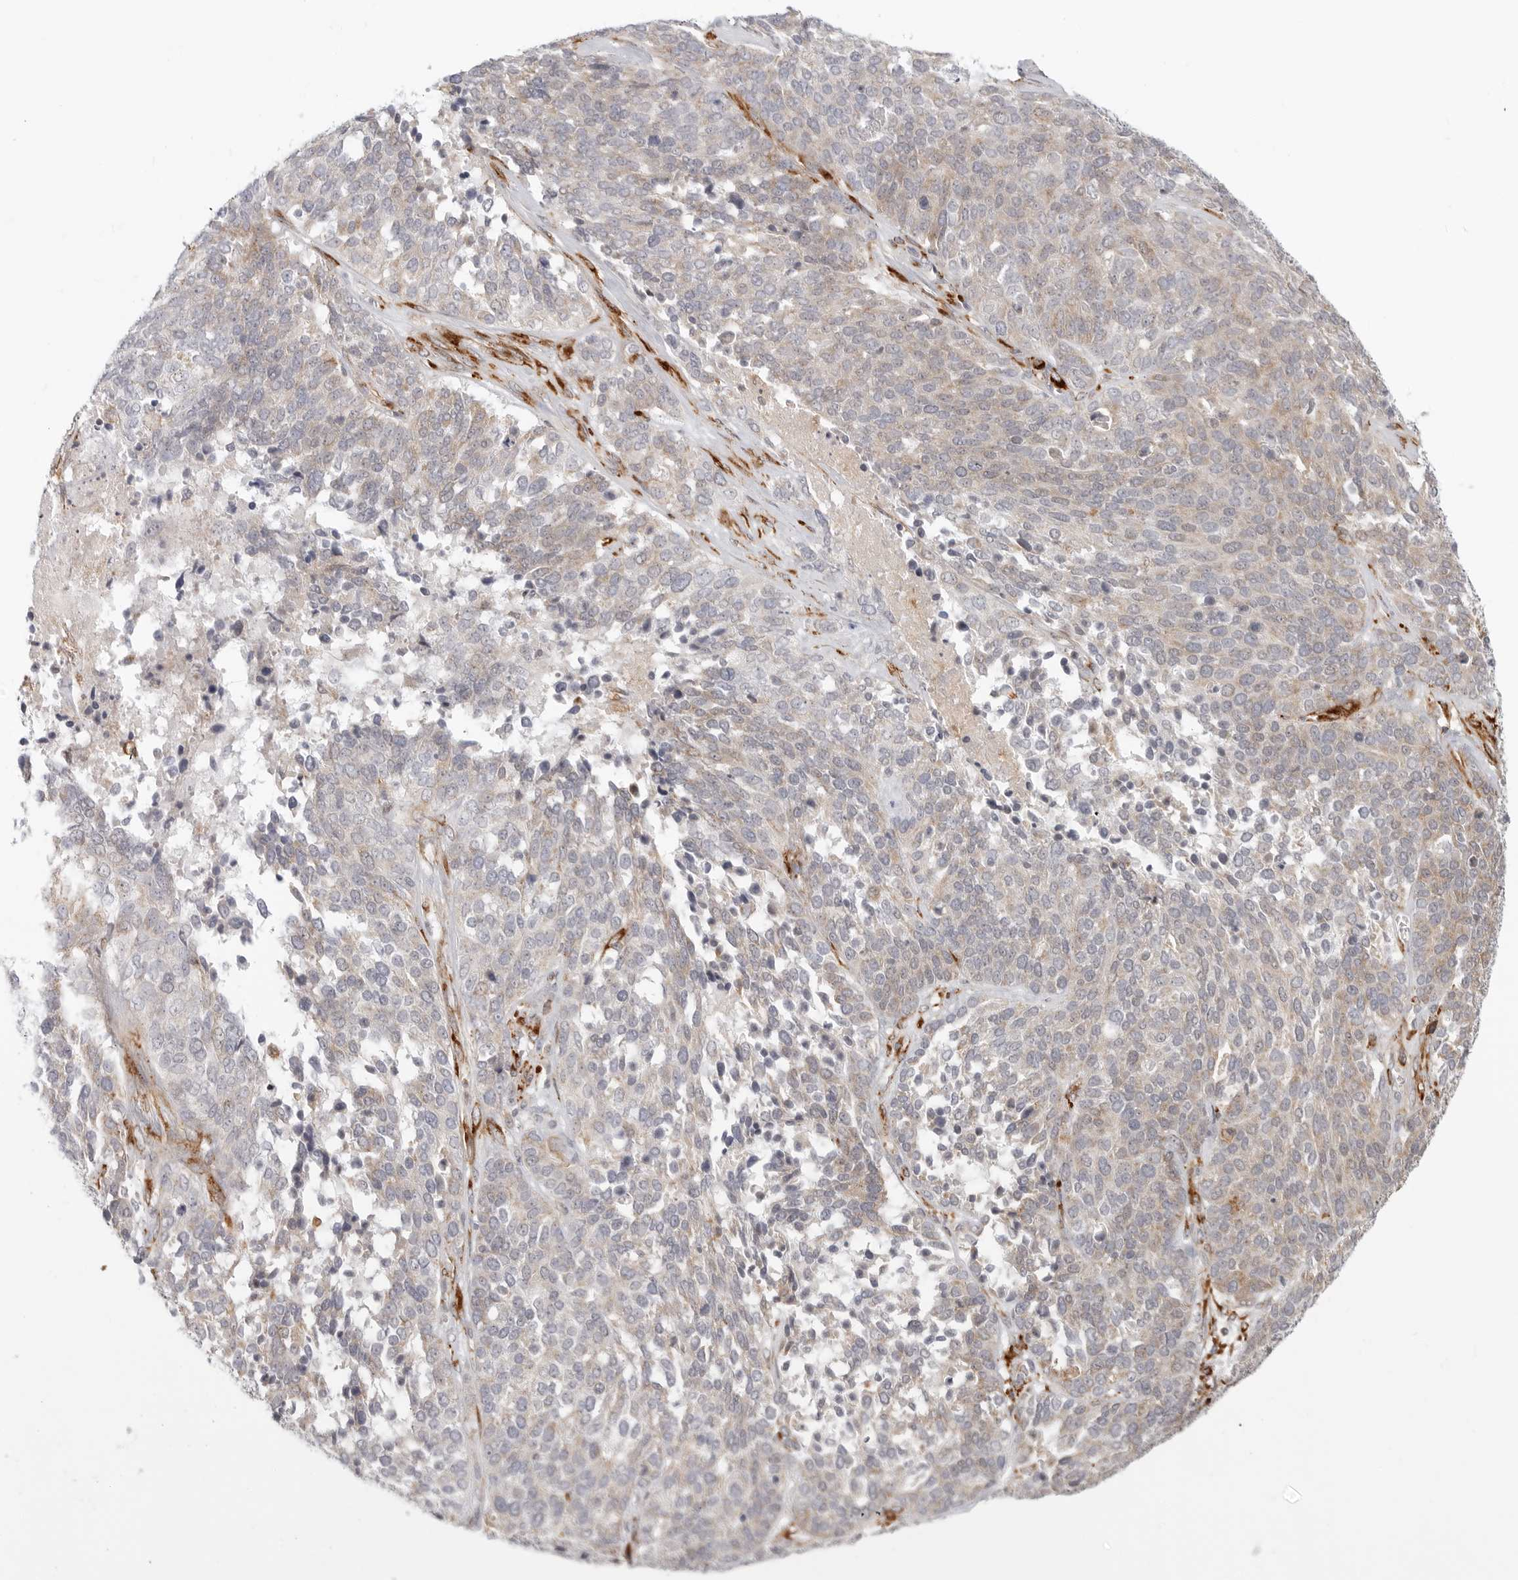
{"staining": {"intensity": "weak", "quantity": "25%-75%", "location": "cytoplasmic/membranous"}, "tissue": "ovarian cancer", "cell_type": "Tumor cells", "image_type": "cancer", "snomed": [{"axis": "morphology", "description": "Cystadenocarcinoma, serous, NOS"}, {"axis": "topography", "description": "Ovary"}], "caption": "This photomicrograph displays serous cystadenocarcinoma (ovarian) stained with immunohistochemistry to label a protein in brown. The cytoplasmic/membranous of tumor cells show weak positivity for the protein. Nuclei are counter-stained blue.", "gene": "C1QTNF1", "patient": {"sex": "female", "age": 44}}